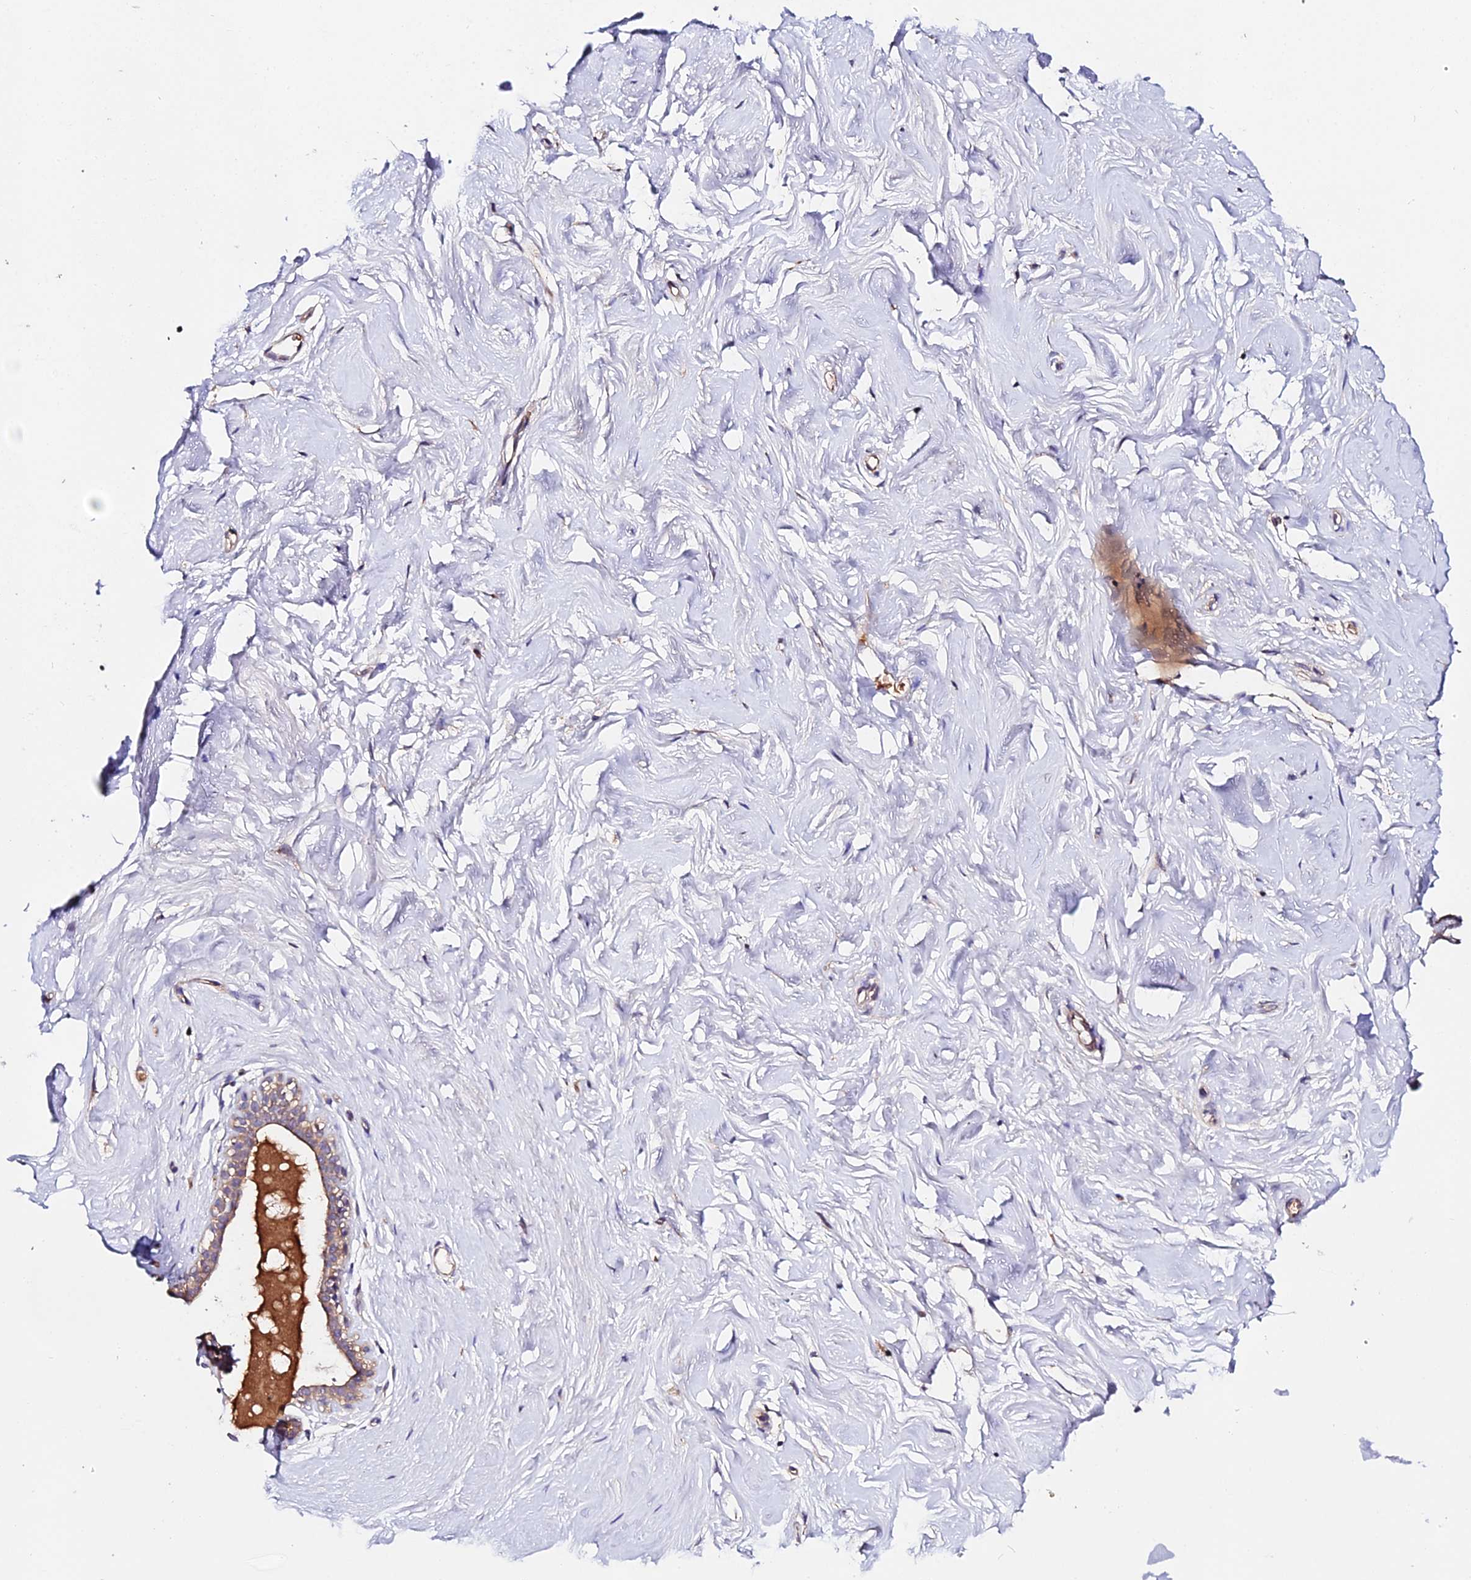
{"staining": {"intensity": "negative", "quantity": "none", "location": "none"}, "tissue": "breast", "cell_type": "Adipocytes", "image_type": "normal", "snomed": [{"axis": "morphology", "description": "Normal tissue, NOS"}, {"axis": "morphology", "description": "Adenoma, NOS"}, {"axis": "topography", "description": "Breast"}], "caption": "Image shows no significant protein positivity in adipocytes of unremarkable breast. (DAB (3,3'-diaminobenzidine) IHC visualized using brightfield microscopy, high magnification).", "gene": "ZBED8", "patient": {"sex": "female", "age": 23}}